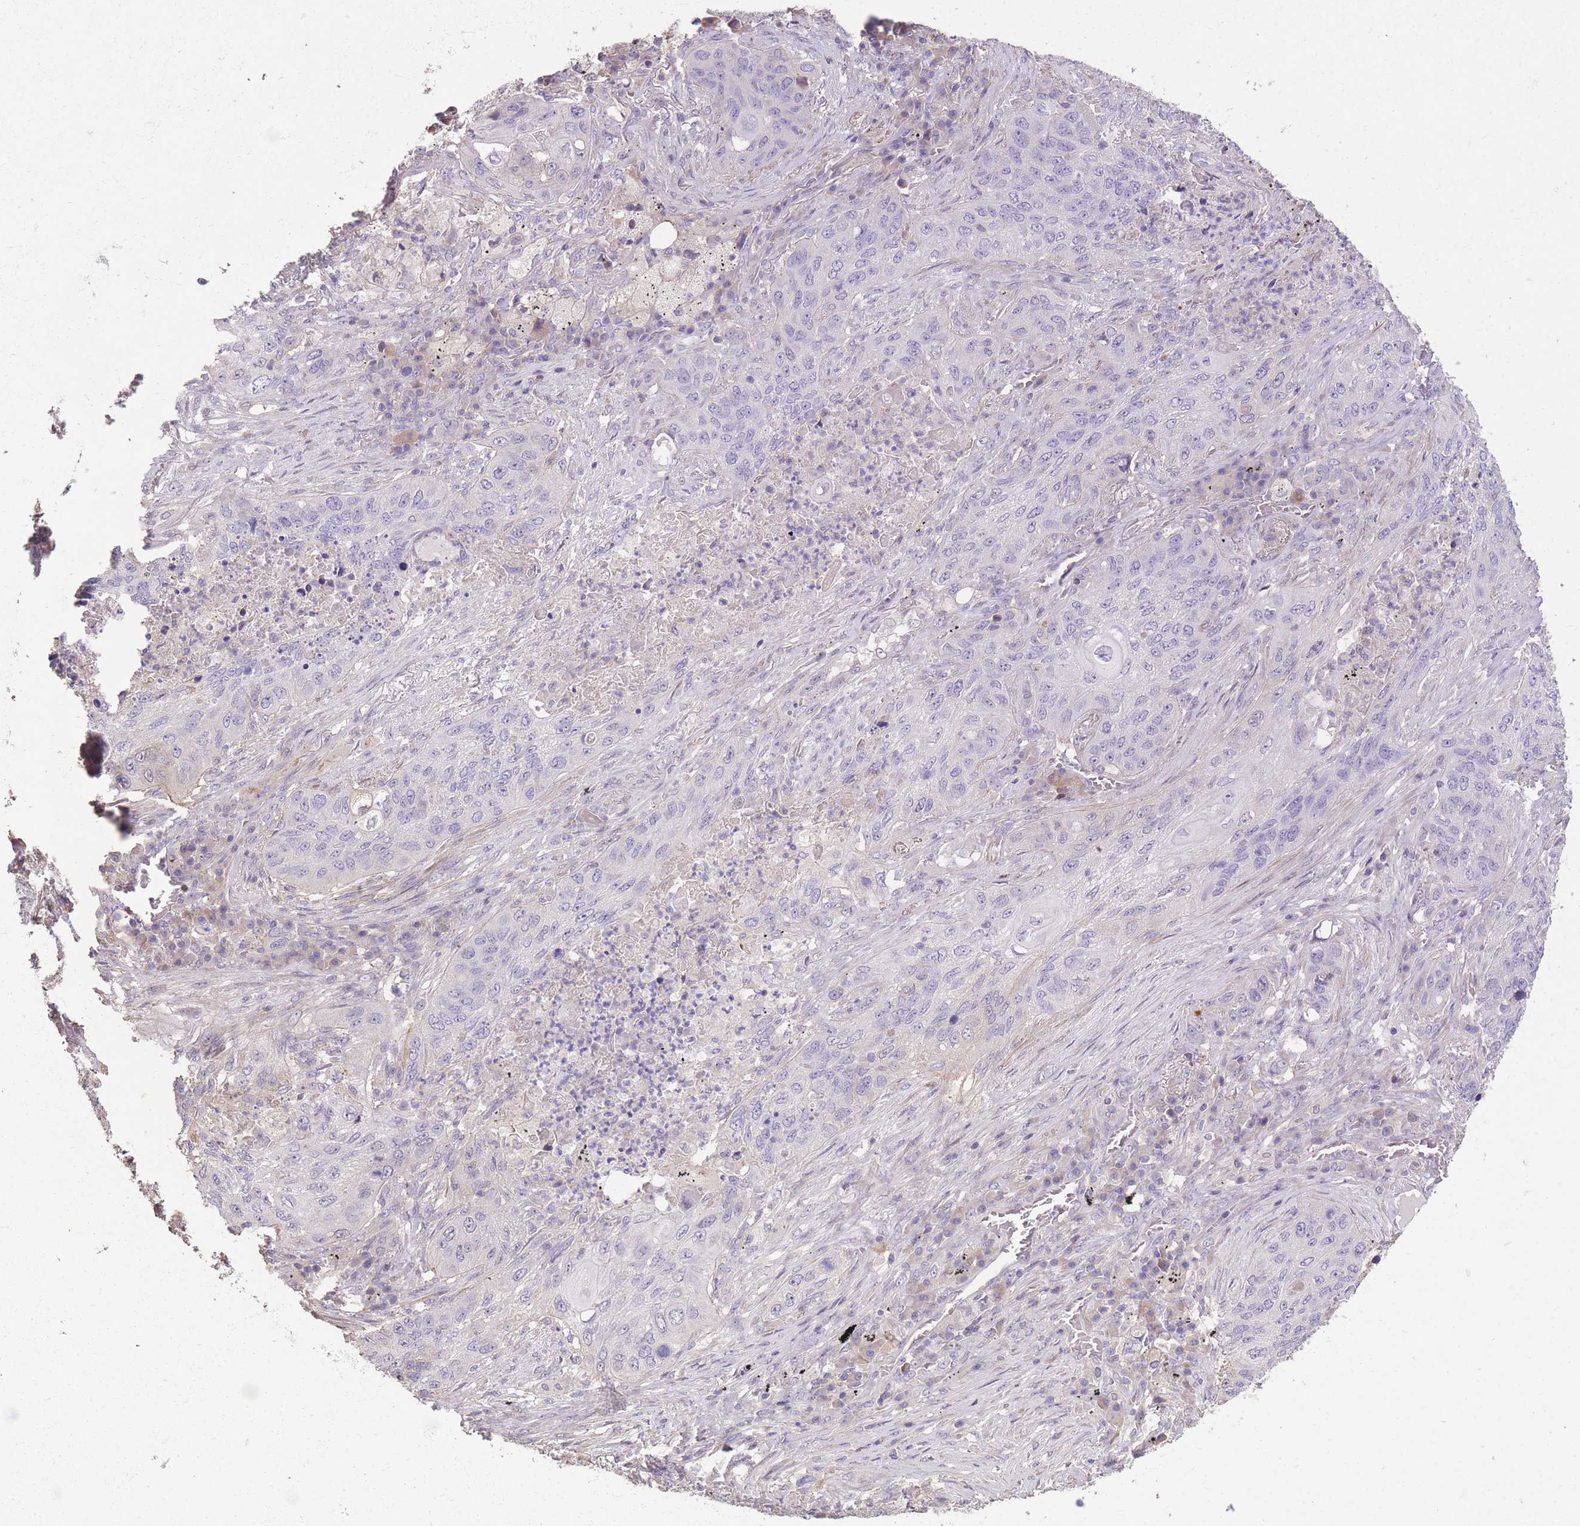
{"staining": {"intensity": "negative", "quantity": "none", "location": "none"}, "tissue": "lung cancer", "cell_type": "Tumor cells", "image_type": "cancer", "snomed": [{"axis": "morphology", "description": "Squamous cell carcinoma, NOS"}, {"axis": "topography", "description": "Lung"}], "caption": "Photomicrograph shows no significant protein expression in tumor cells of lung cancer (squamous cell carcinoma). The staining was performed using DAB (3,3'-diaminobenzidine) to visualize the protein expression in brown, while the nuclei were stained in blue with hematoxylin (Magnification: 20x).", "gene": "RSPH10B", "patient": {"sex": "female", "age": 63}}